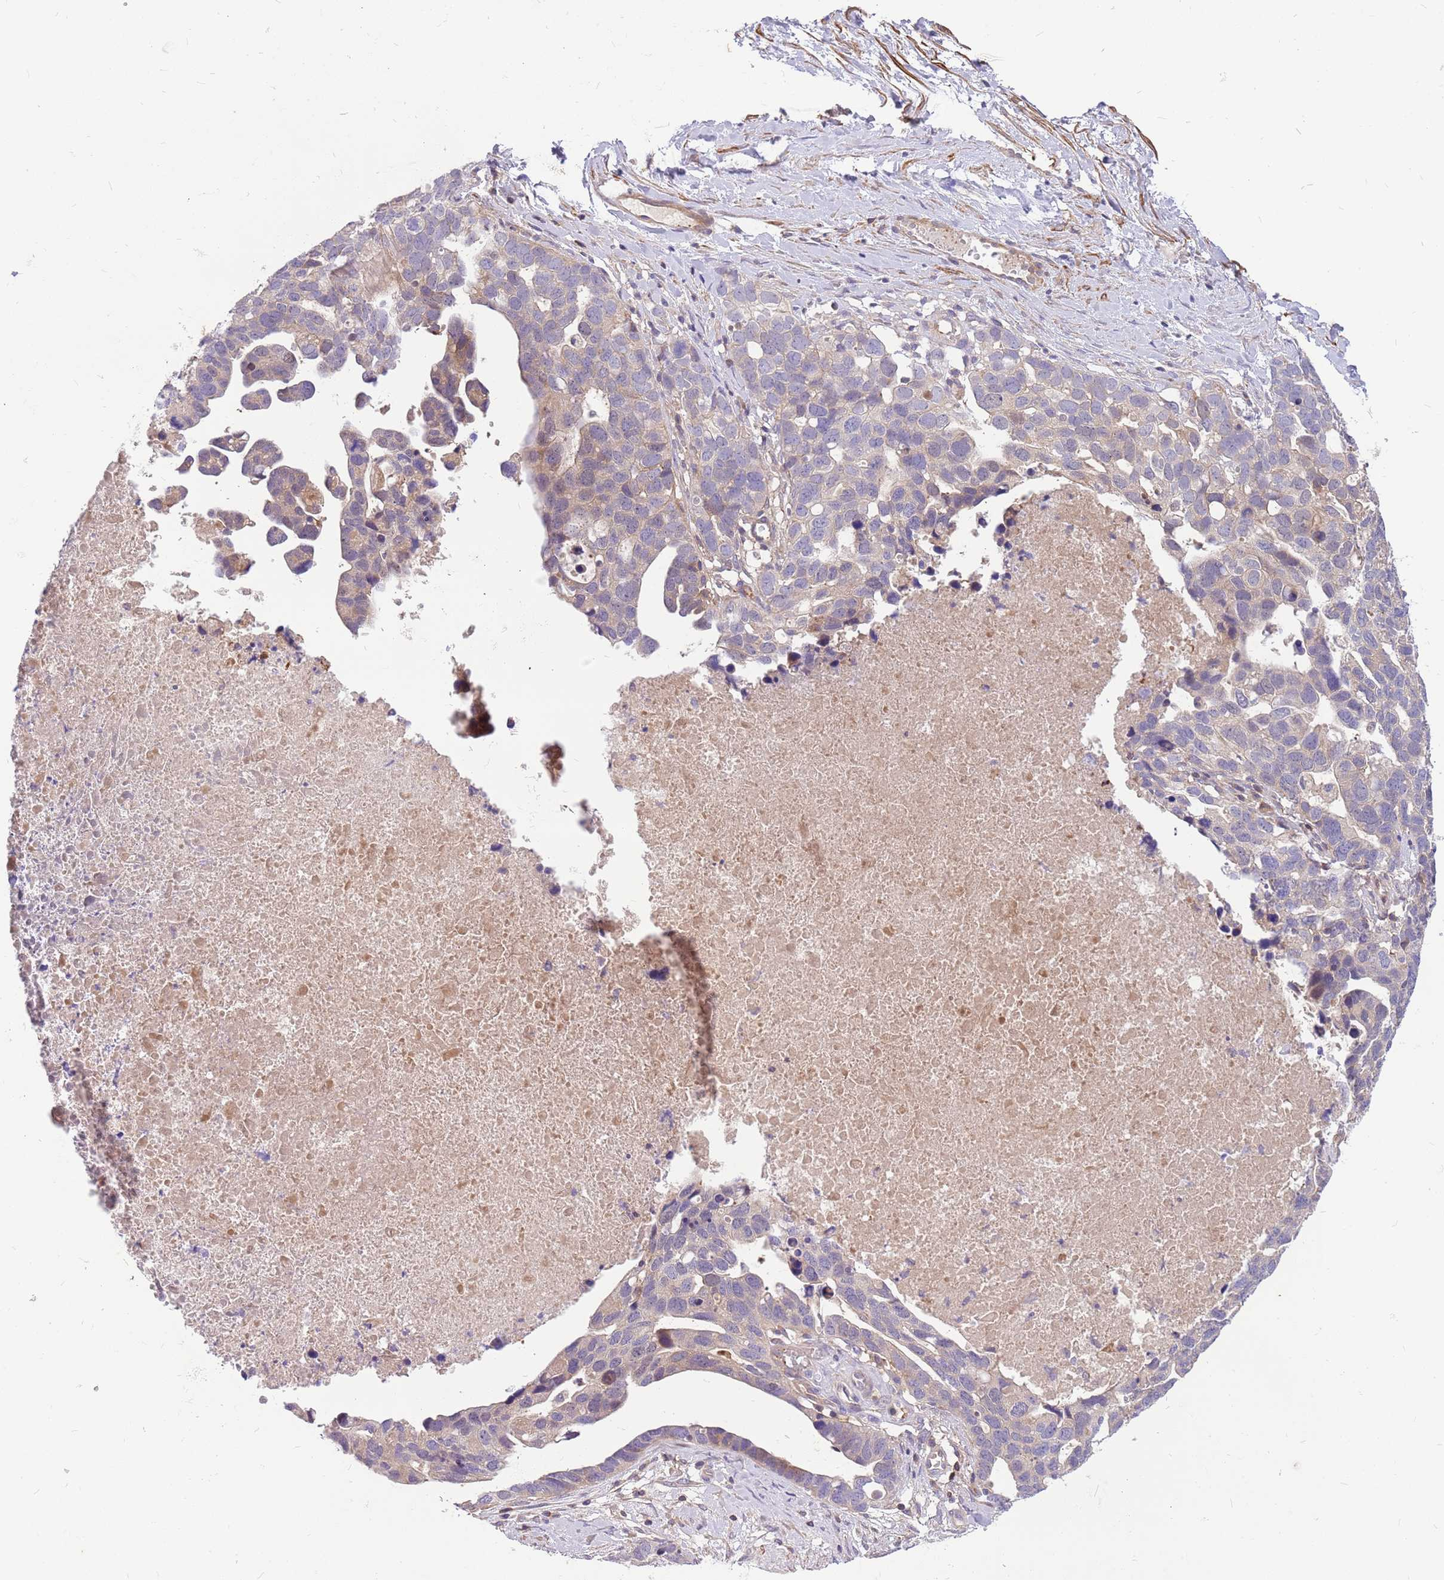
{"staining": {"intensity": "weak", "quantity": "25%-75%", "location": "cytoplasmic/membranous"}, "tissue": "ovarian cancer", "cell_type": "Tumor cells", "image_type": "cancer", "snomed": [{"axis": "morphology", "description": "Cystadenocarcinoma, serous, NOS"}, {"axis": "topography", "description": "Ovary"}], "caption": "Serous cystadenocarcinoma (ovarian) was stained to show a protein in brown. There is low levels of weak cytoplasmic/membranous positivity in about 25%-75% of tumor cells.", "gene": "MVD", "patient": {"sex": "female", "age": 54}}